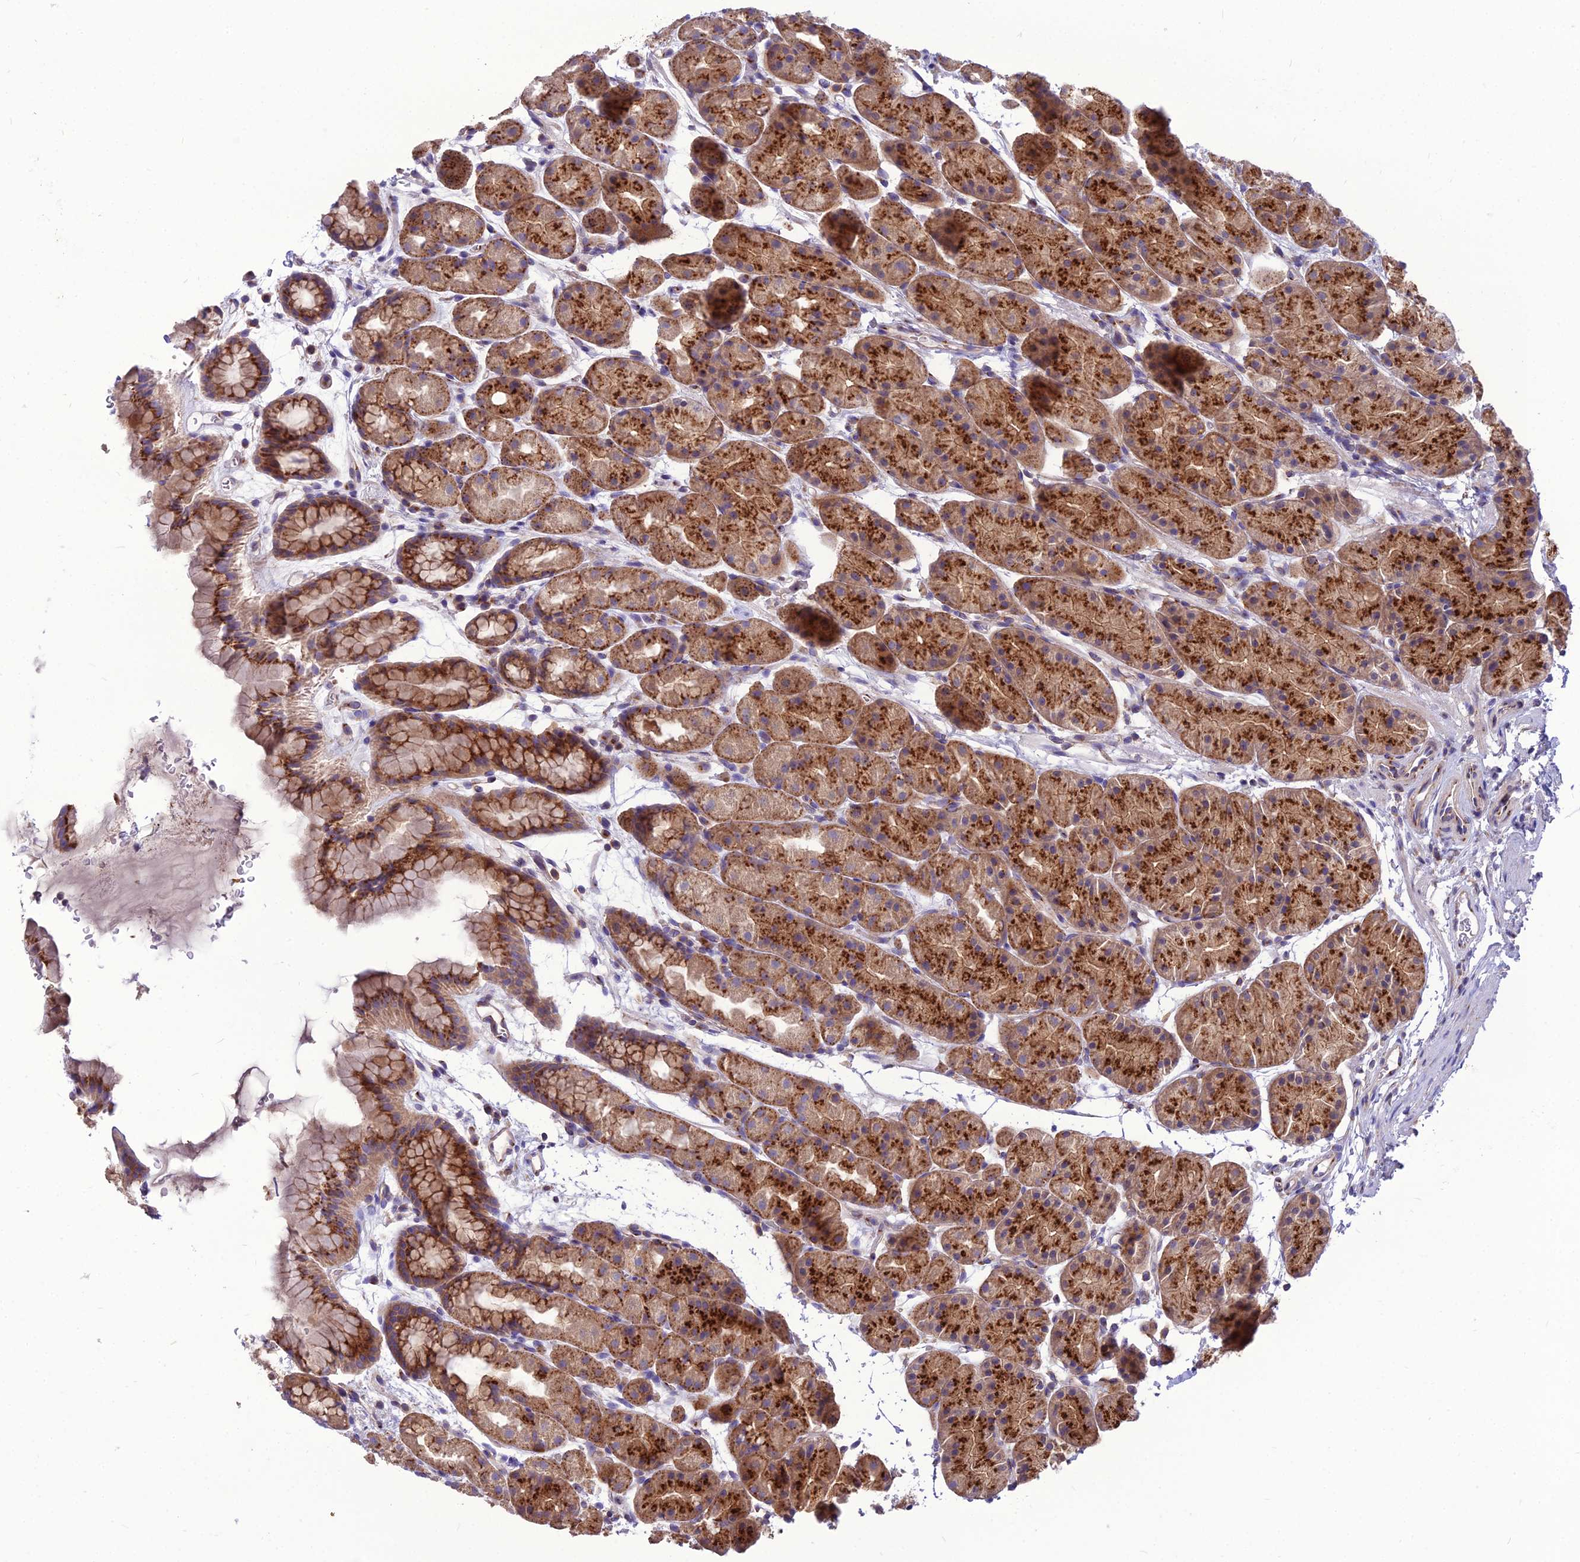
{"staining": {"intensity": "strong", "quantity": ">75%", "location": "cytoplasmic/membranous"}, "tissue": "stomach", "cell_type": "Glandular cells", "image_type": "normal", "snomed": [{"axis": "morphology", "description": "Normal tissue, NOS"}, {"axis": "topography", "description": "Stomach, upper"}, {"axis": "topography", "description": "Stomach"}], "caption": "A photomicrograph of stomach stained for a protein demonstrates strong cytoplasmic/membranous brown staining in glandular cells.", "gene": "SPRYD7", "patient": {"sex": "male", "age": 47}}